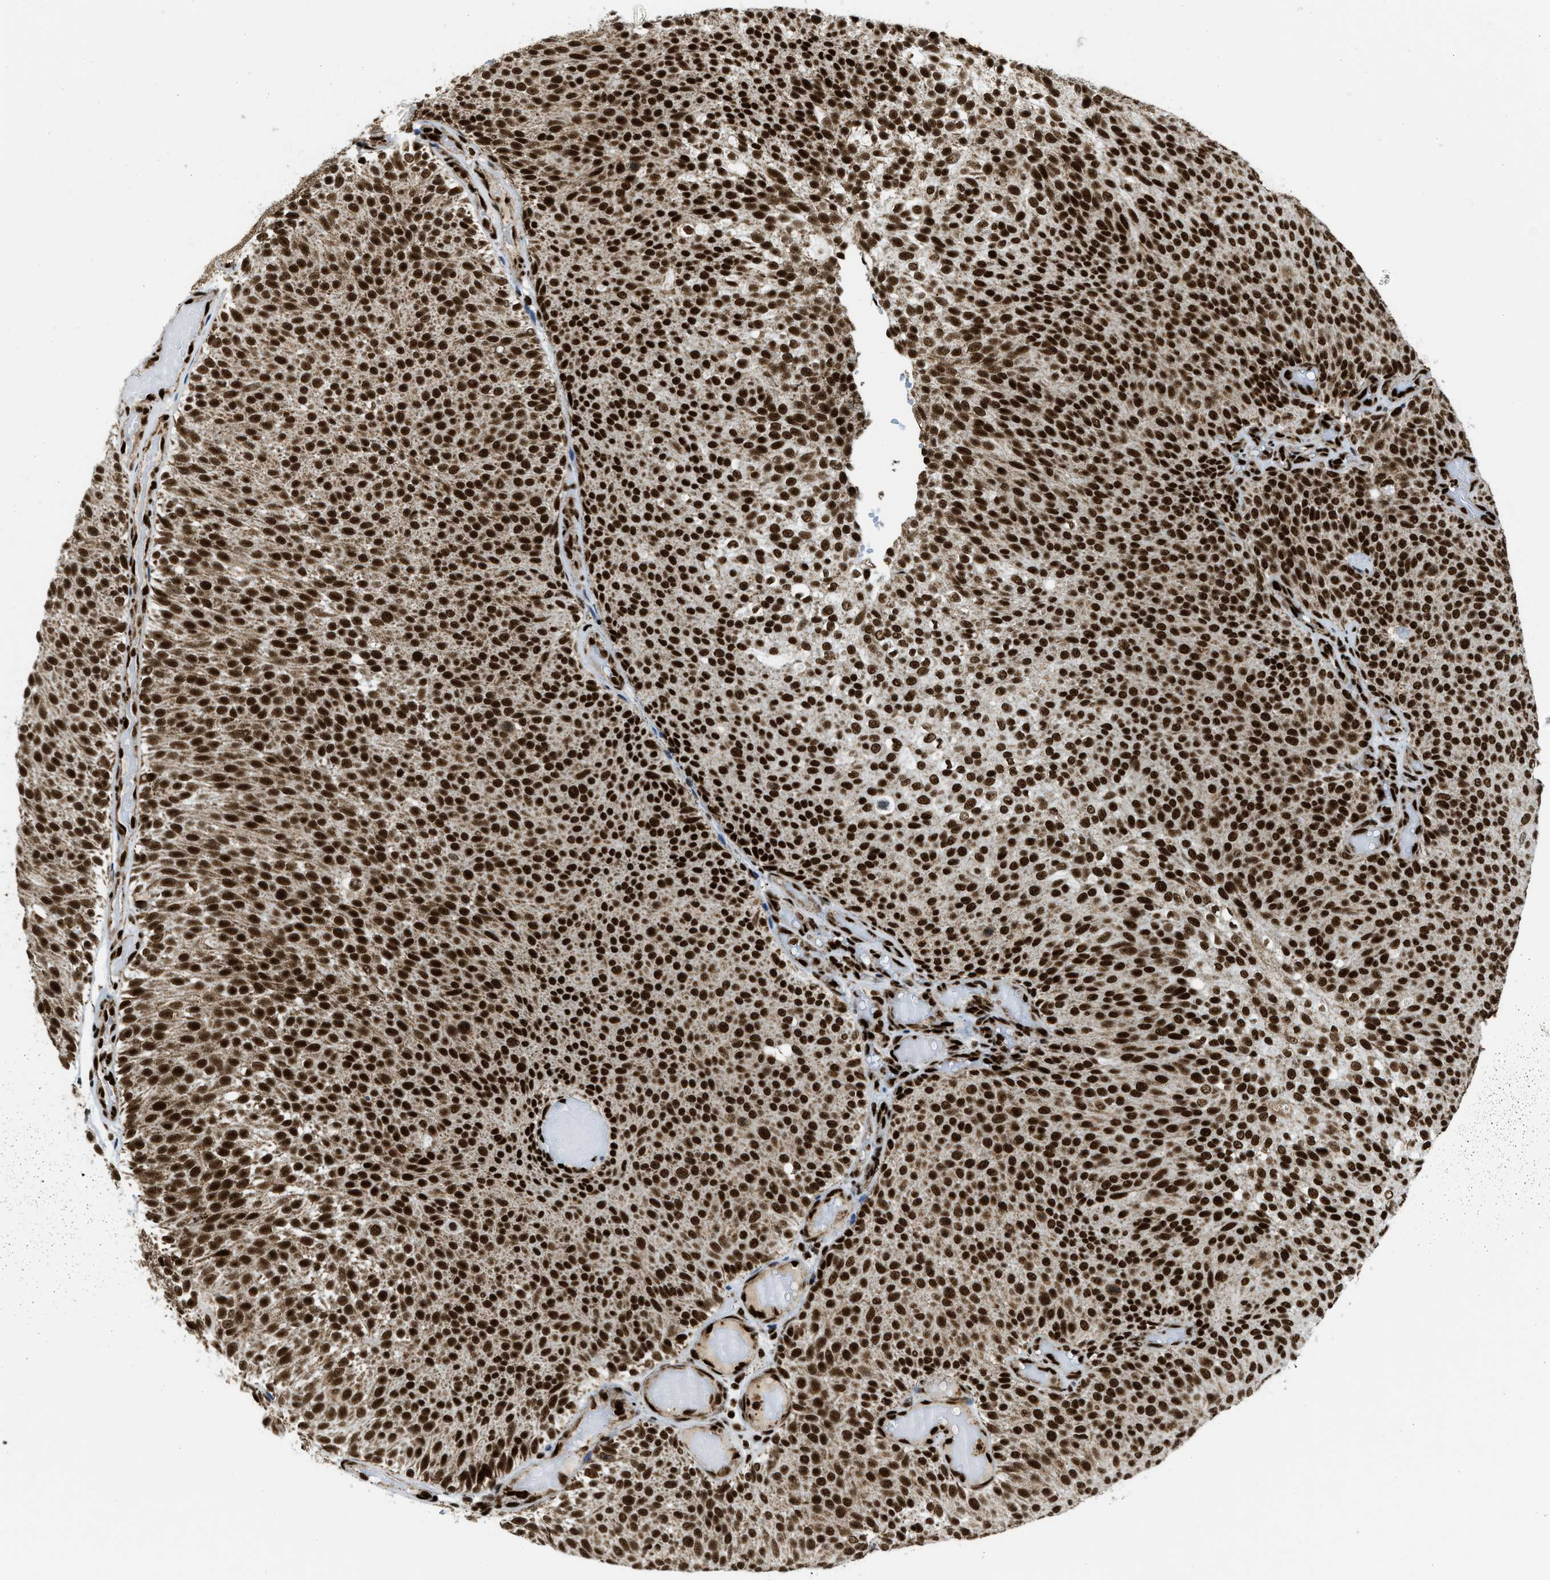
{"staining": {"intensity": "strong", "quantity": ">75%", "location": "nuclear"}, "tissue": "urothelial cancer", "cell_type": "Tumor cells", "image_type": "cancer", "snomed": [{"axis": "morphology", "description": "Urothelial carcinoma, Low grade"}, {"axis": "topography", "description": "Urinary bladder"}], "caption": "Strong nuclear expression is present in approximately >75% of tumor cells in urothelial cancer.", "gene": "GABPB1", "patient": {"sex": "male", "age": 78}}